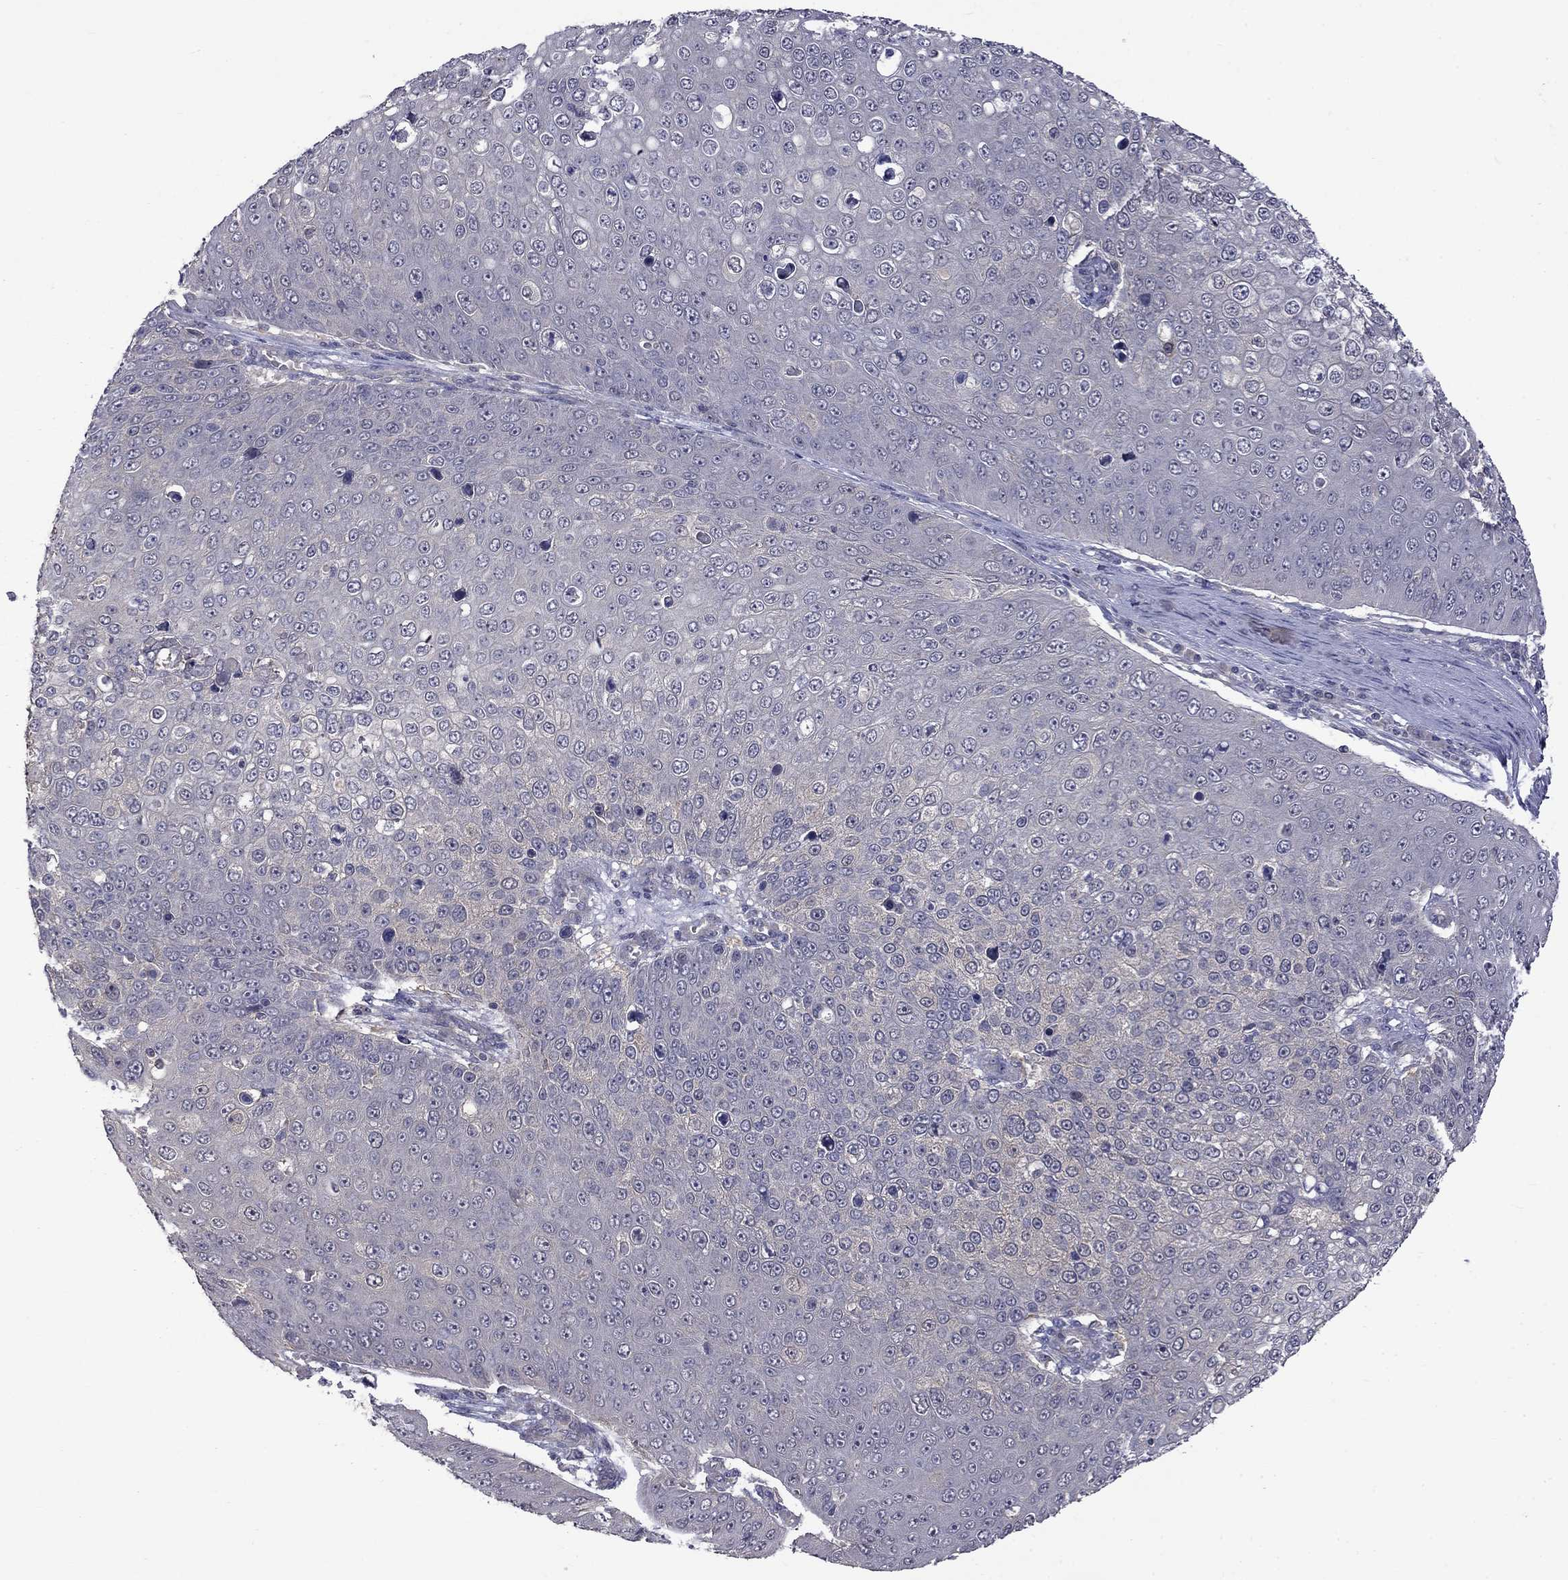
{"staining": {"intensity": "negative", "quantity": "none", "location": "none"}, "tissue": "skin cancer", "cell_type": "Tumor cells", "image_type": "cancer", "snomed": [{"axis": "morphology", "description": "Squamous cell carcinoma, NOS"}, {"axis": "topography", "description": "Skin"}], "caption": "Tumor cells show no significant staining in skin cancer (squamous cell carcinoma).", "gene": "SLC39A14", "patient": {"sex": "male", "age": 71}}